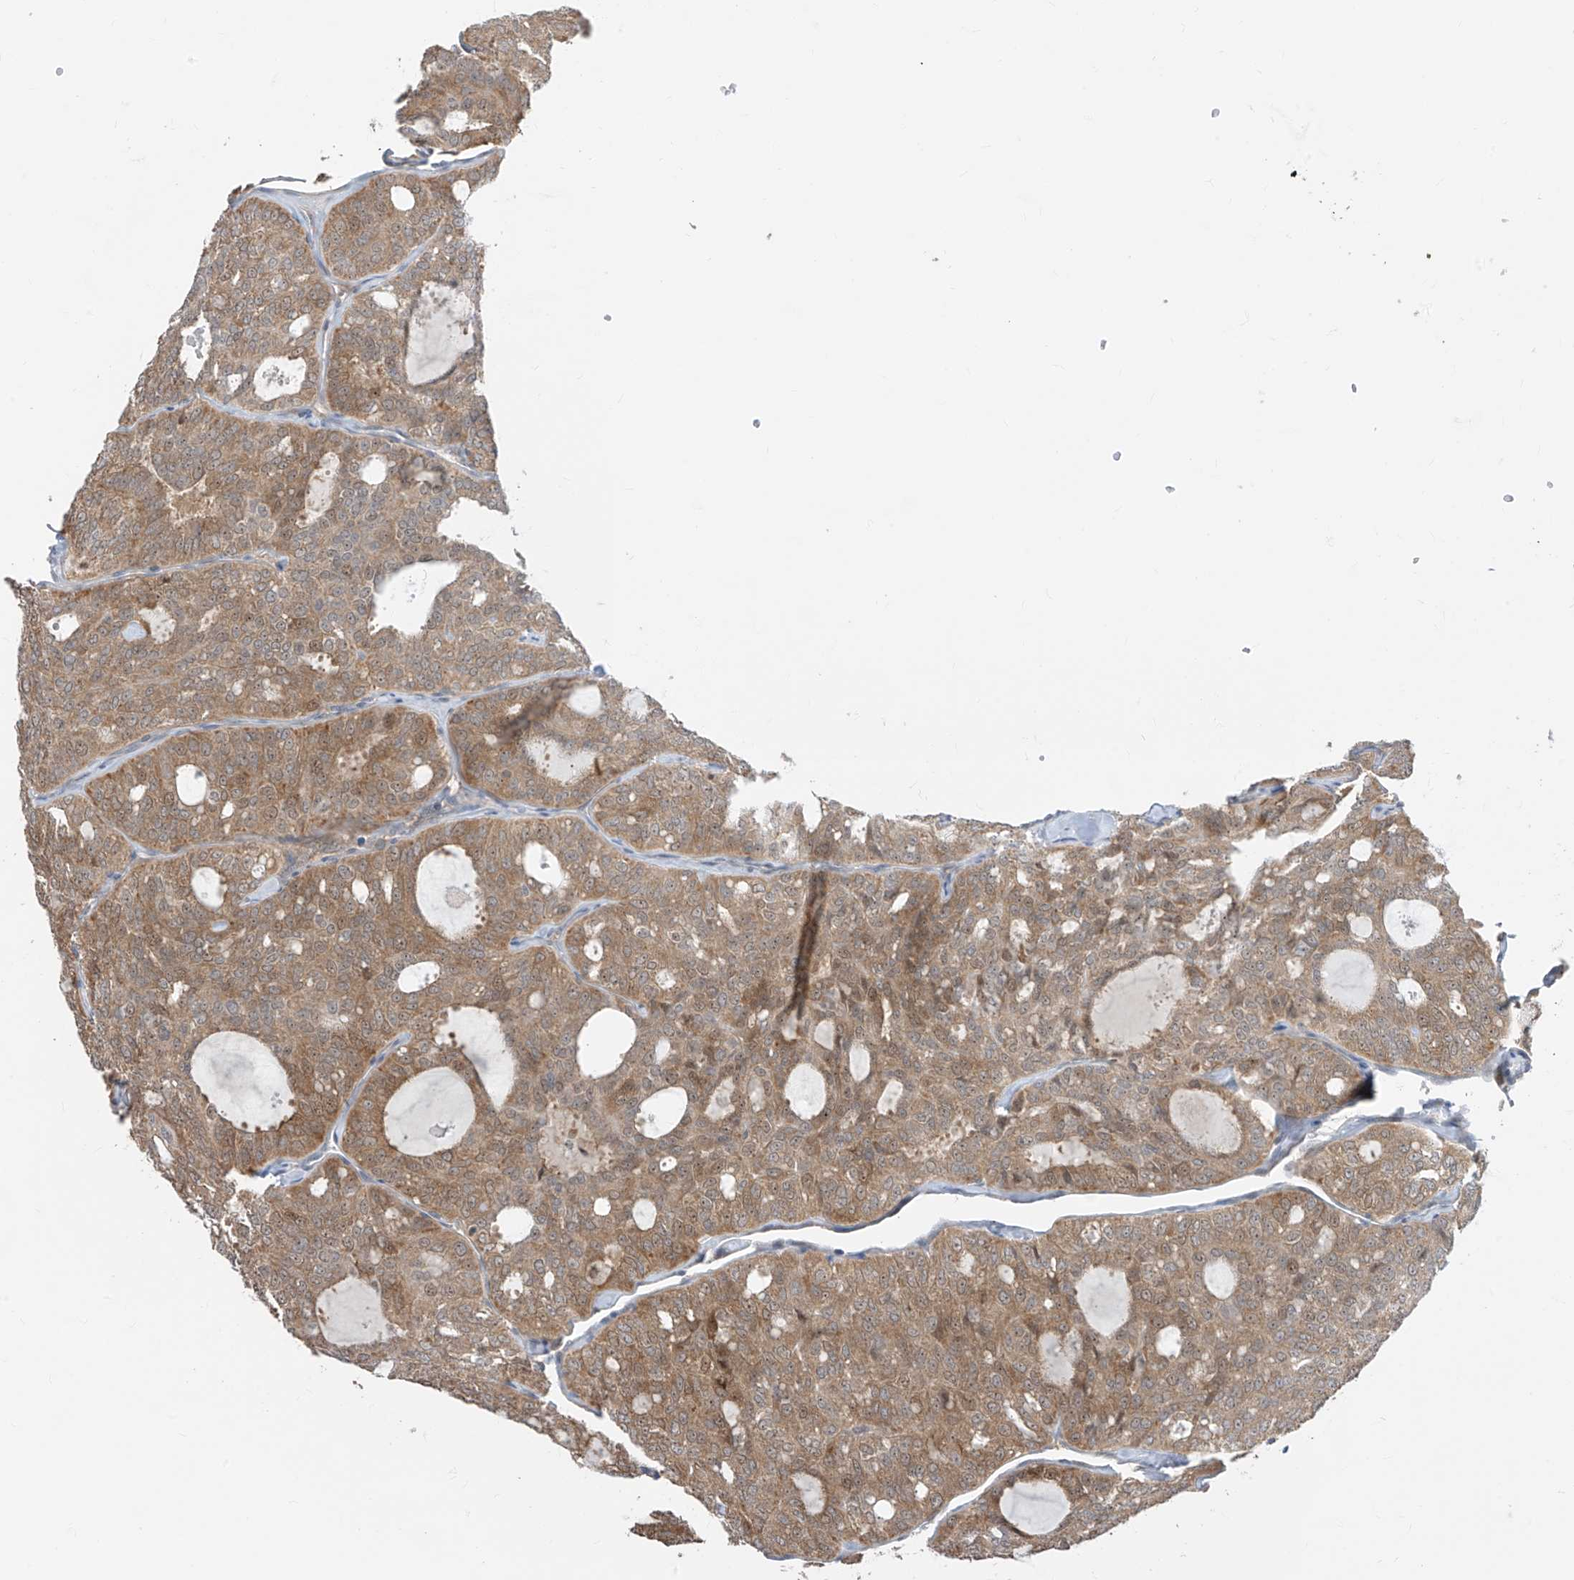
{"staining": {"intensity": "moderate", "quantity": ">75%", "location": "cytoplasmic/membranous"}, "tissue": "thyroid cancer", "cell_type": "Tumor cells", "image_type": "cancer", "snomed": [{"axis": "morphology", "description": "Follicular adenoma carcinoma, NOS"}, {"axis": "topography", "description": "Thyroid gland"}], "caption": "About >75% of tumor cells in human thyroid cancer reveal moderate cytoplasmic/membranous protein staining as visualized by brown immunohistochemical staining.", "gene": "TTC38", "patient": {"sex": "male", "age": 75}}